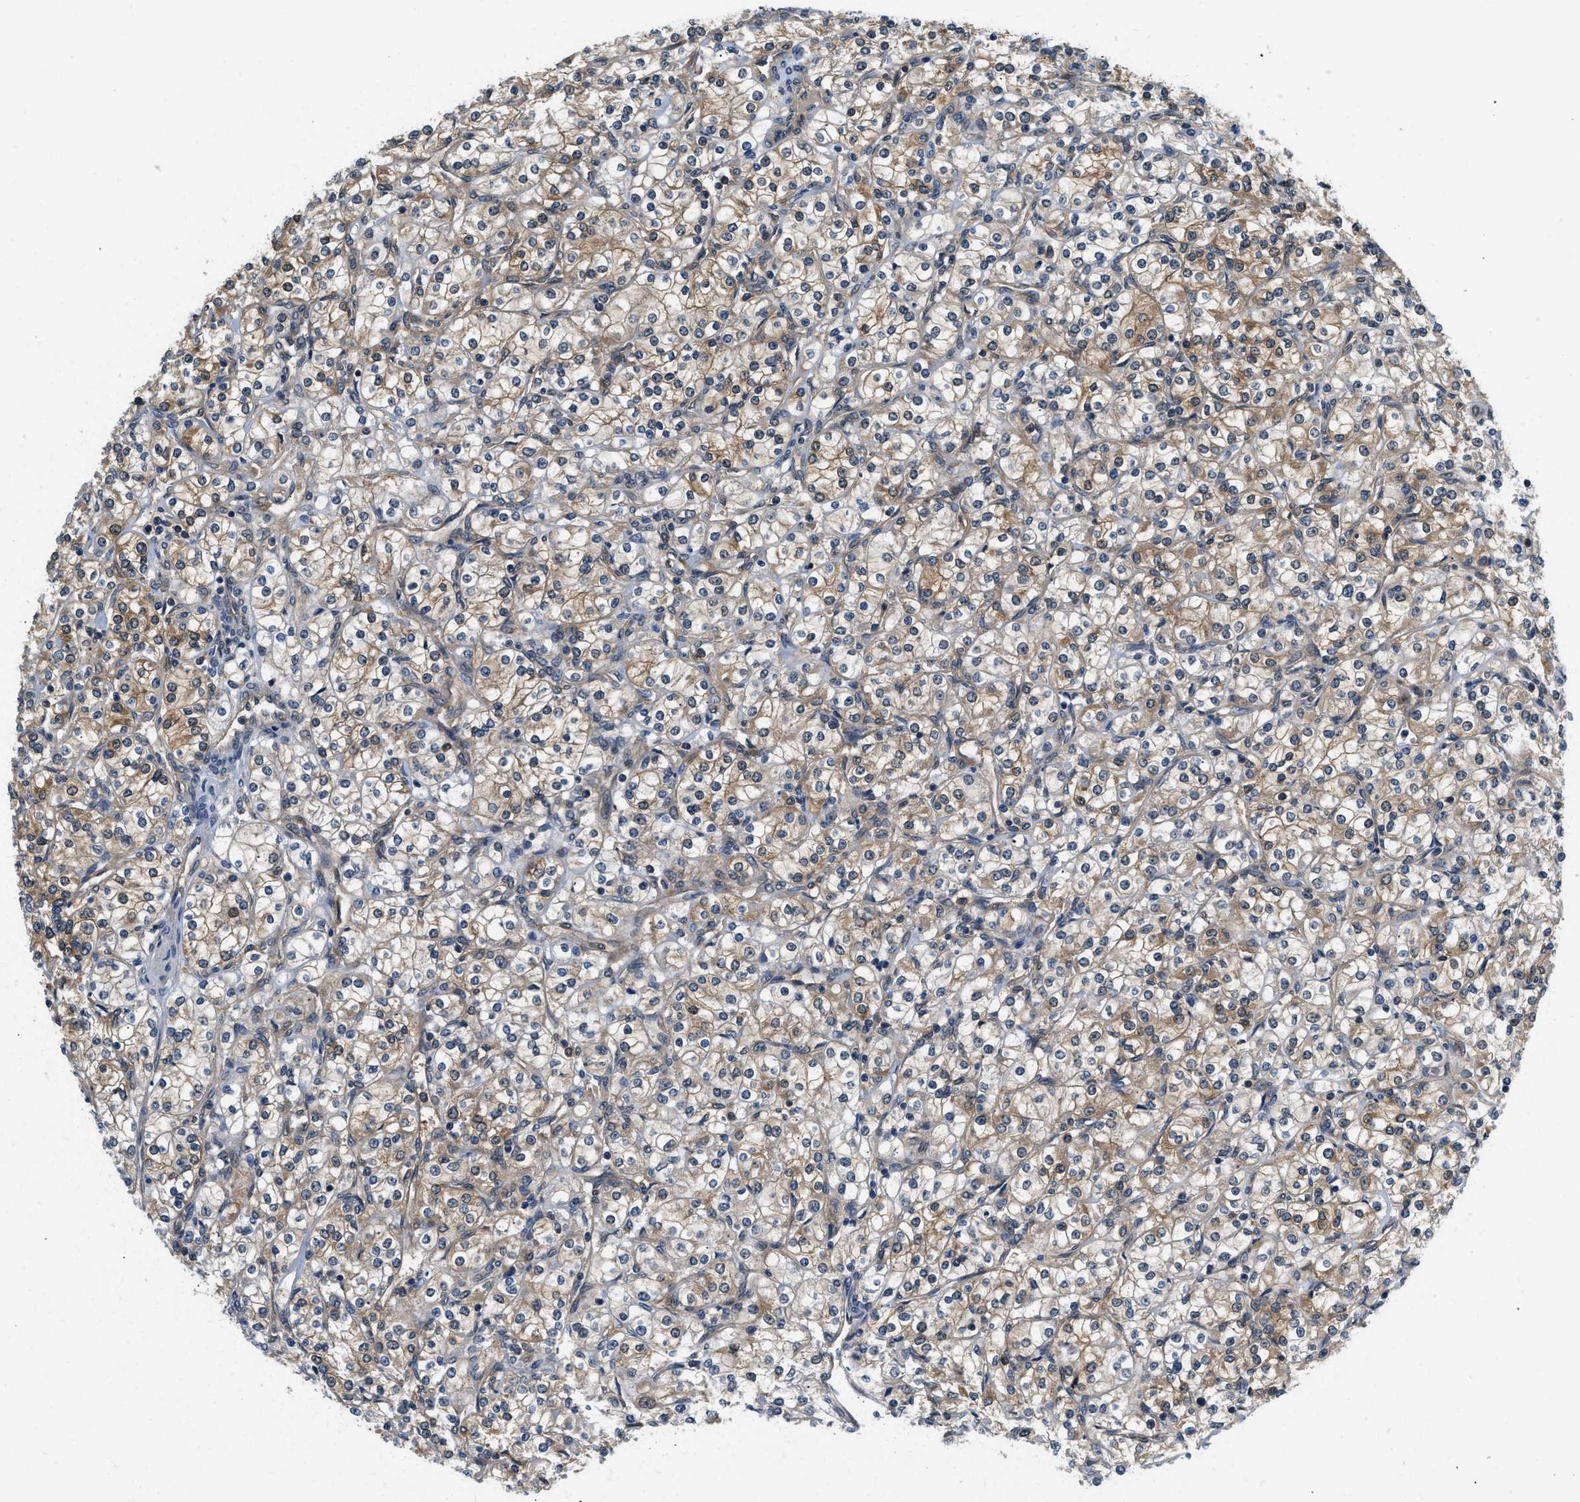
{"staining": {"intensity": "moderate", "quantity": ">75%", "location": "cytoplasmic/membranous"}, "tissue": "renal cancer", "cell_type": "Tumor cells", "image_type": "cancer", "snomed": [{"axis": "morphology", "description": "Adenocarcinoma, NOS"}, {"axis": "topography", "description": "Kidney"}], "caption": "Tumor cells reveal medium levels of moderate cytoplasmic/membranous staining in approximately >75% of cells in renal cancer.", "gene": "EIF4EBP2", "patient": {"sex": "male", "age": 77}}